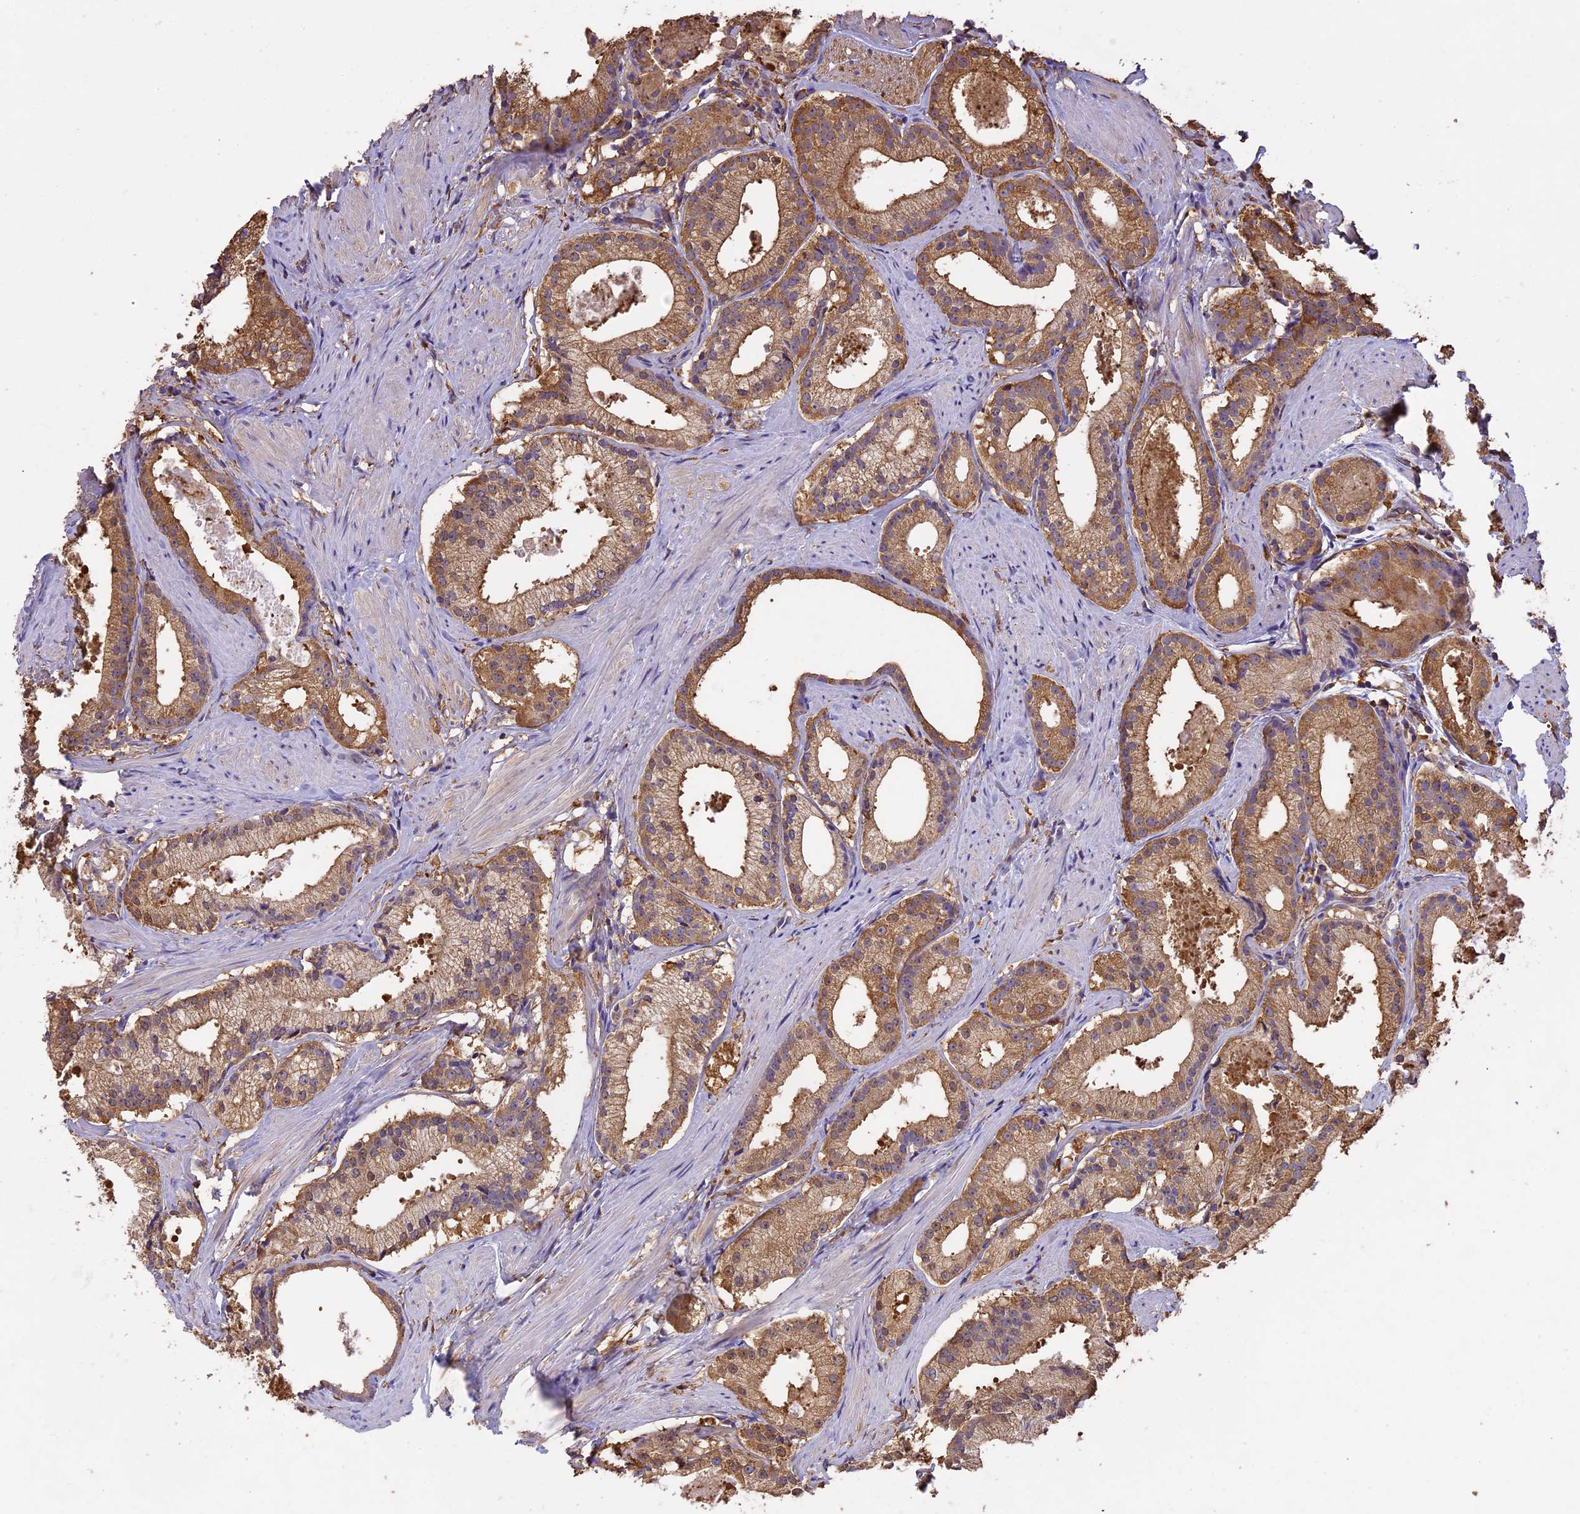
{"staining": {"intensity": "moderate", "quantity": ">75%", "location": "cytoplasmic/membranous"}, "tissue": "prostate cancer", "cell_type": "Tumor cells", "image_type": "cancer", "snomed": [{"axis": "morphology", "description": "Adenocarcinoma, Low grade"}, {"axis": "topography", "description": "Prostate"}], "caption": "Protein expression analysis of human prostate adenocarcinoma (low-grade) reveals moderate cytoplasmic/membranous staining in approximately >75% of tumor cells. Using DAB (brown) and hematoxylin (blue) stains, captured at high magnification using brightfield microscopy.", "gene": "ARHGAP19", "patient": {"sex": "male", "age": 57}}